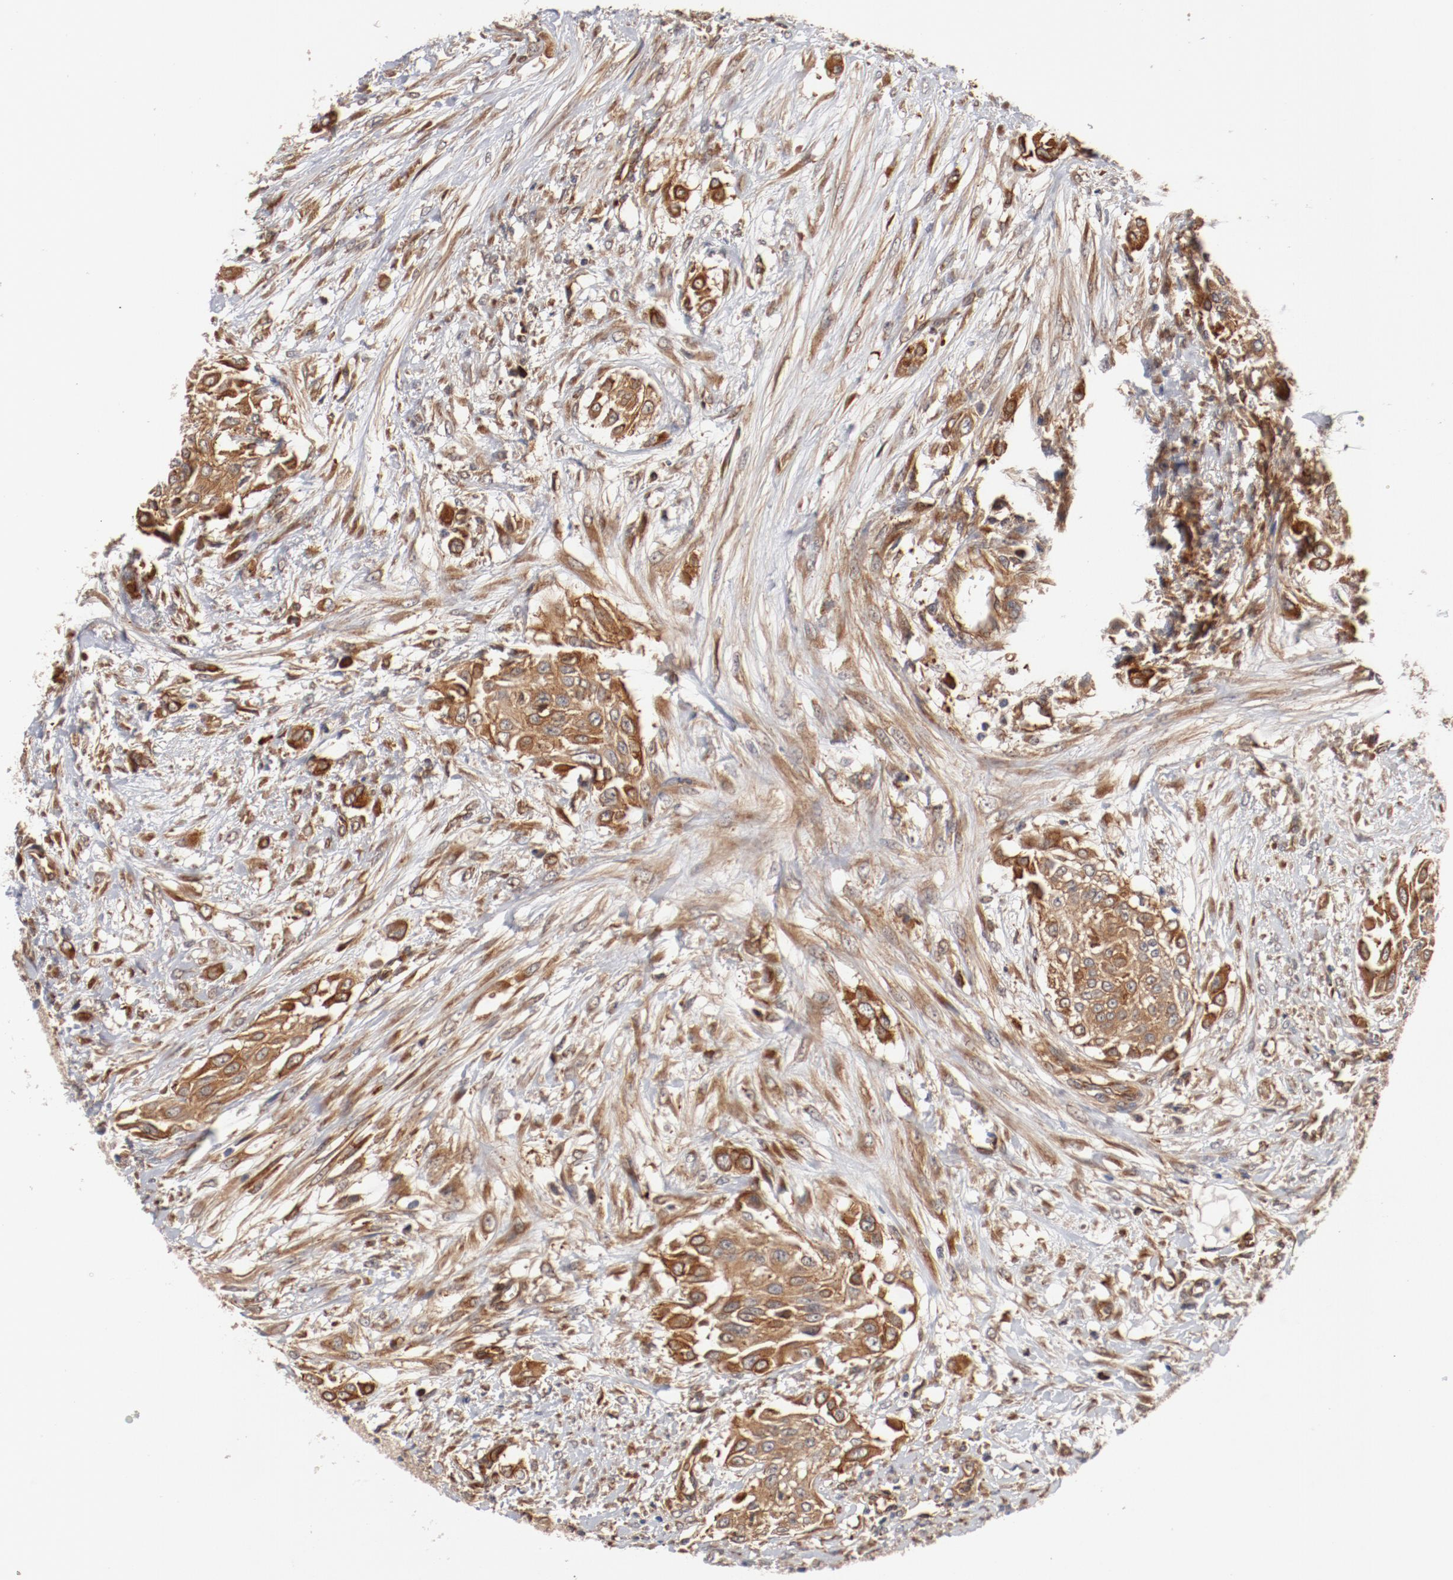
{"staining": {"intensity": "moderate", "quantity": ">75%", "location": "cytoplasmic/membranous"}, "tissue": "urothelial cancer", "cell_type": "Tumor cells", "image_type": "cancer", "snomed": [{"axis": "morphology", "description": "Urothelial carcinoma, High grade"}, {"axis": "topography", "description": "Urinary bladder"}], "caption": "Protein staining of high-grade urothelial carcinoma tissue shows moderate cytoplasmic/membranous expression in about >75% of tumor cells.", "gene": "PITPNM2", "patient": {"sex": "male", "age": 57}}